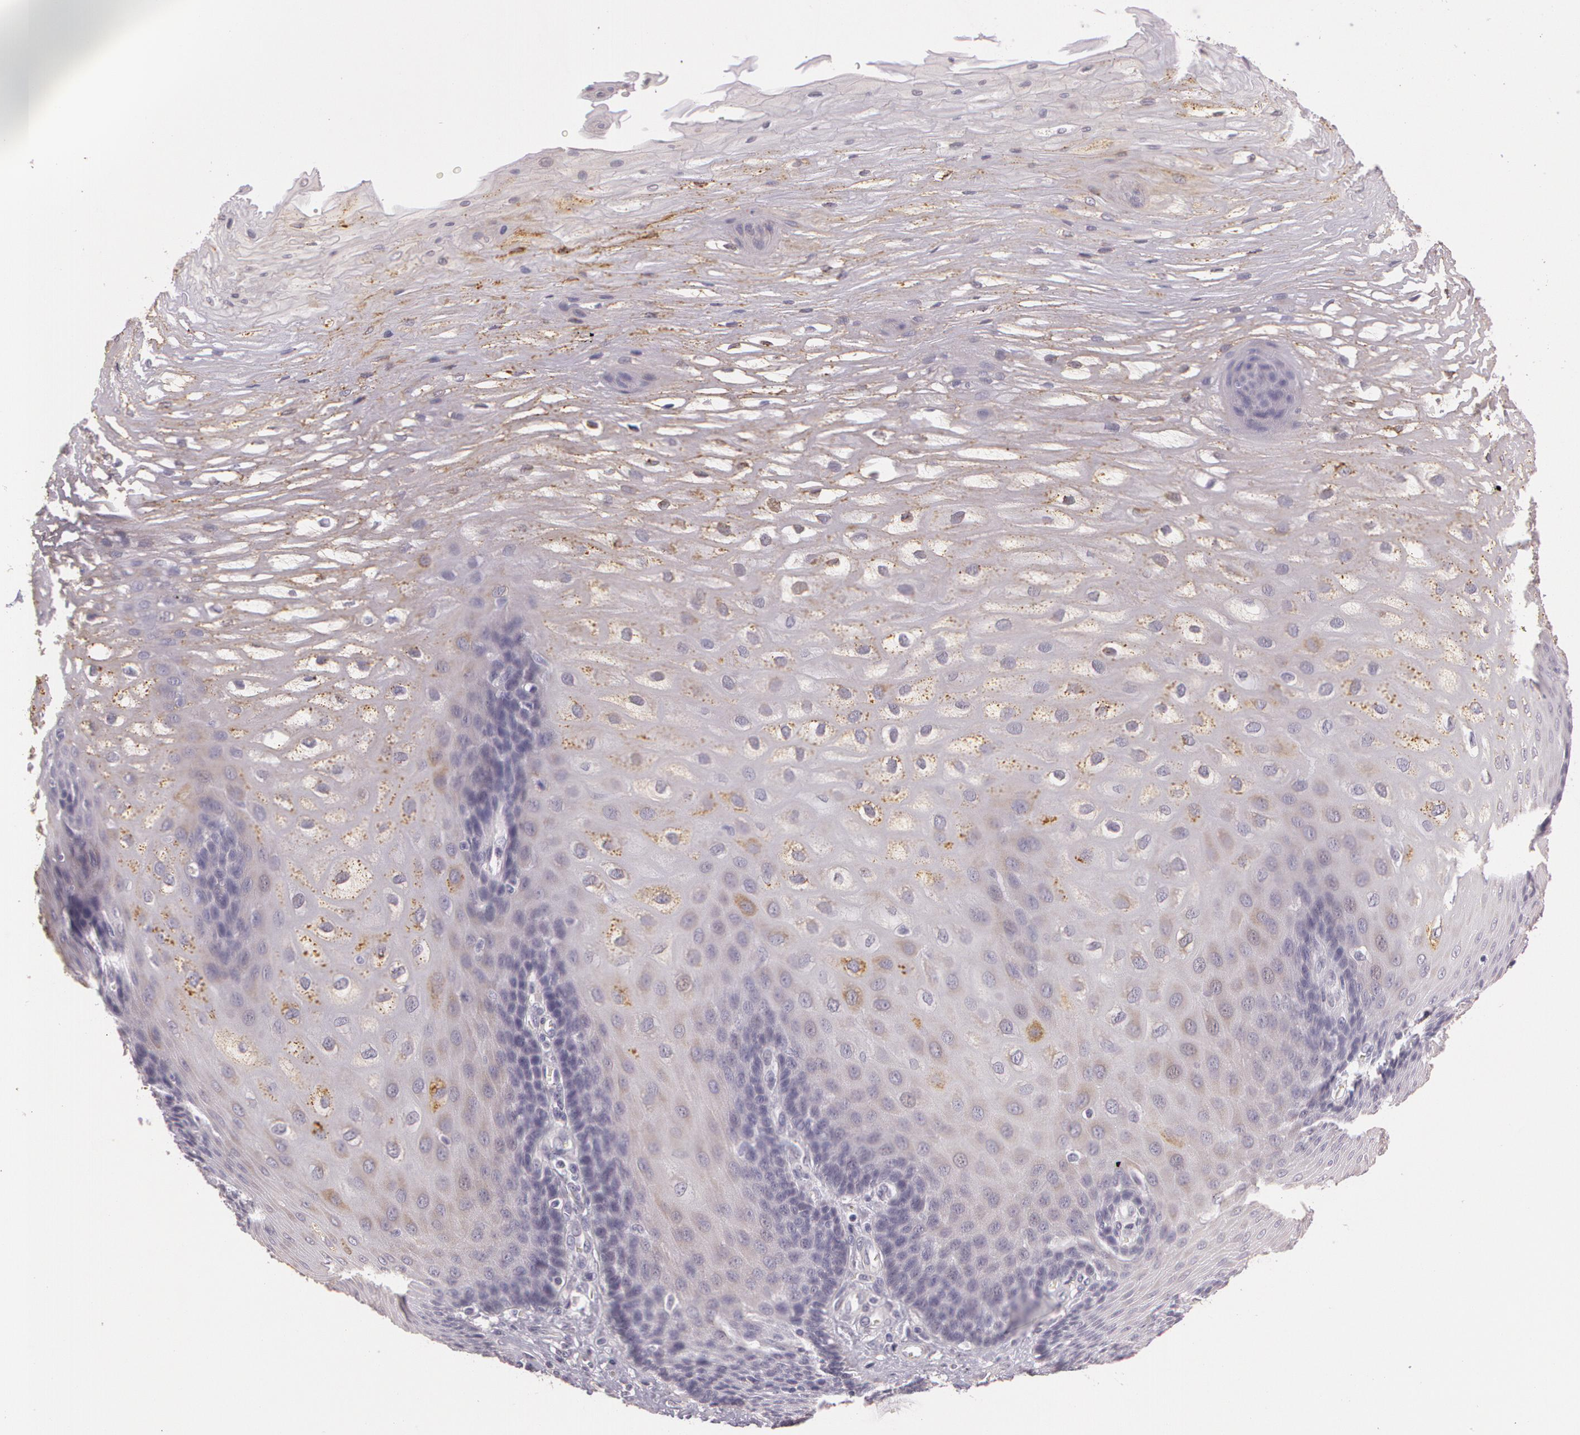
{"staining": {"intensity": "negative", "quantity": "none", "location": "none"}, "tissue": "esophagus", "cell_type": "Squamous epithelial cells", "image_type": "normal", "snomed": [{"axis": "morphology", "description": "Normal tissue, NOS"}, {"axis": "morphology", "description": "Adenocarcinoma, NOS"}, {"axis": "topography", "description": "Esophagus"}, {"axis": "topography", "description": "Stomach"}], "caption": "High power microscopy histopathology image of an immunohistochemistry image of normal esophagus, revealing no significant staining in squamous epithelial cells. (DAB (3,3'-diaminobenzidine) immunohistochemistry visualized using brightfield microscopy, high magnification).", "gene": "G2E3", "patient": {"sex": "male", "age": 62}}